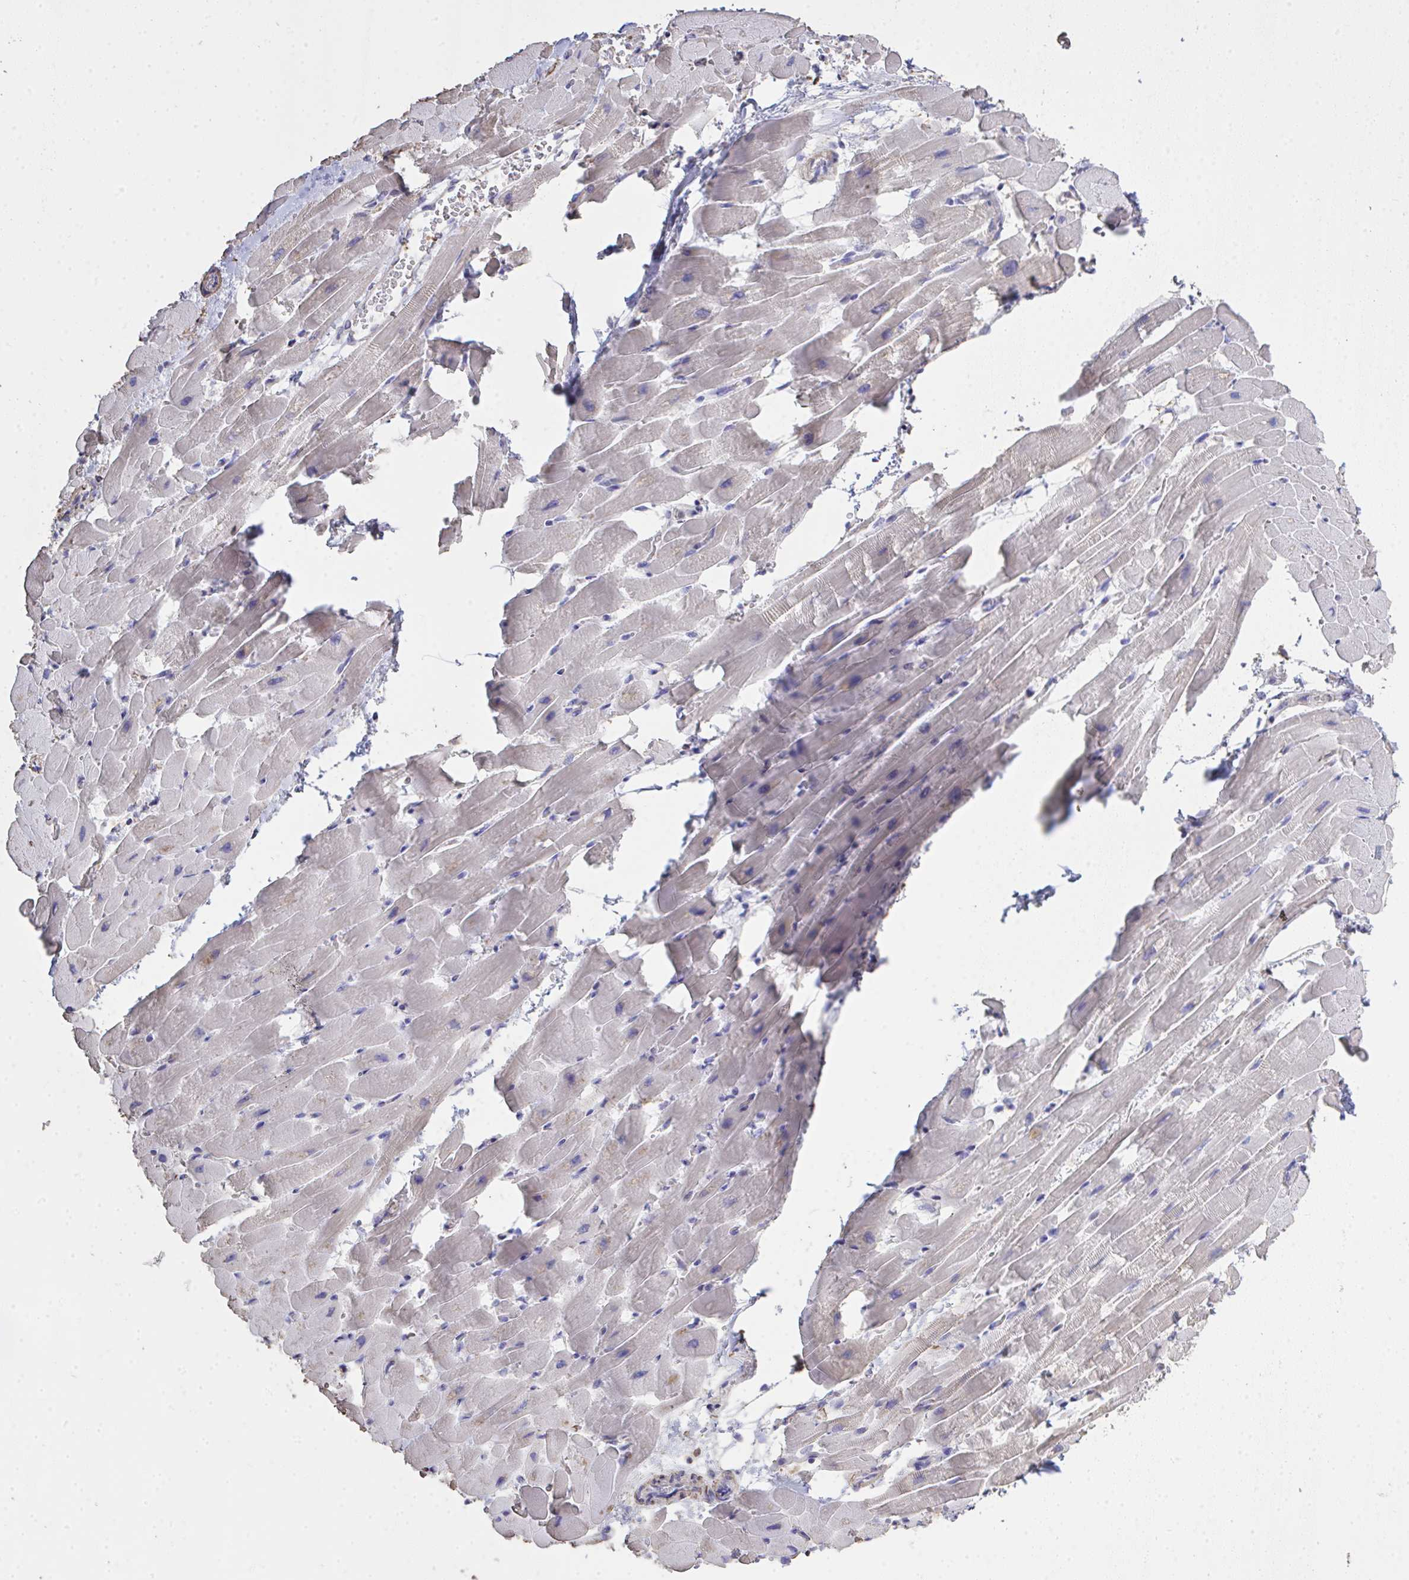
{"staining": {"intensity": "weak", "quantity": "<25%", "location": "cytoplasmic/membranous"}, "tissue": "heart muscle", "cell_type": "Cardiomyocytes", "image_type": "normal", "snomed": [{"axis": "morphology", "description": "Normal tissue, NOS"}, {"axis": "topography", "description": "Heart"}], "caption": "Human heart muscle stained for a protein using immunohistochemistry (IHC) displays no positivity in cardiomyocytes.", "gene": "IL23R", "patient": {"sex": "male", "age": 37}}